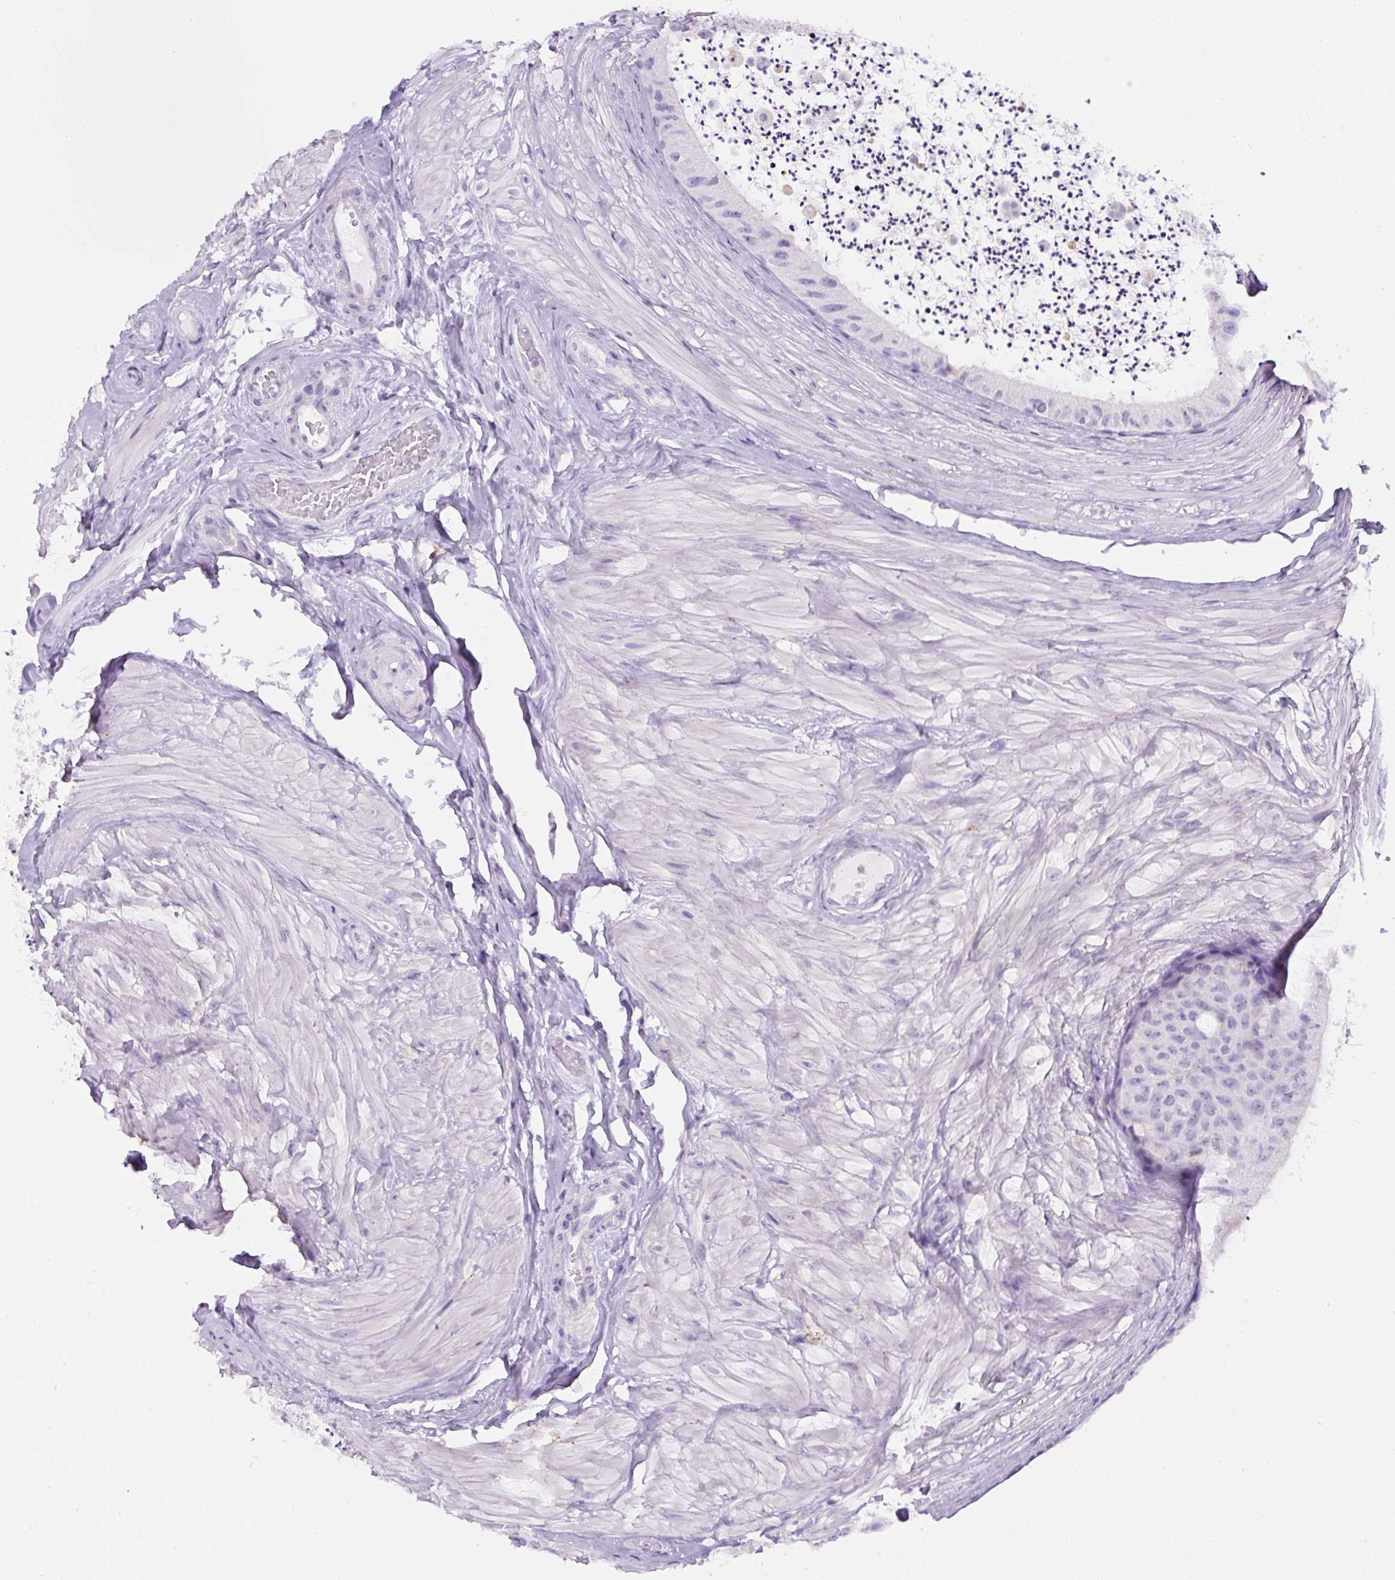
{"staining": {"intensity": "negative", "quantity": "none", "location": "none"}, "tissue": "epididymis", "cell_type": "Glandular cells", "image_type": "normal", "snomed": [{"axis": "morphology", "description": "Normal tissue, NOS"}, {"axis": "topography", "description": "Epididymis"}, {"axis": "topography", "description": "Peripheral nerve tissue"}], "caption": "This is an IHC photomicrograph of normal human epididymis. There is no staining in glandular cells.", "gene": "PIP5KL1", "patient": {"sex": "male", "age": 32}}